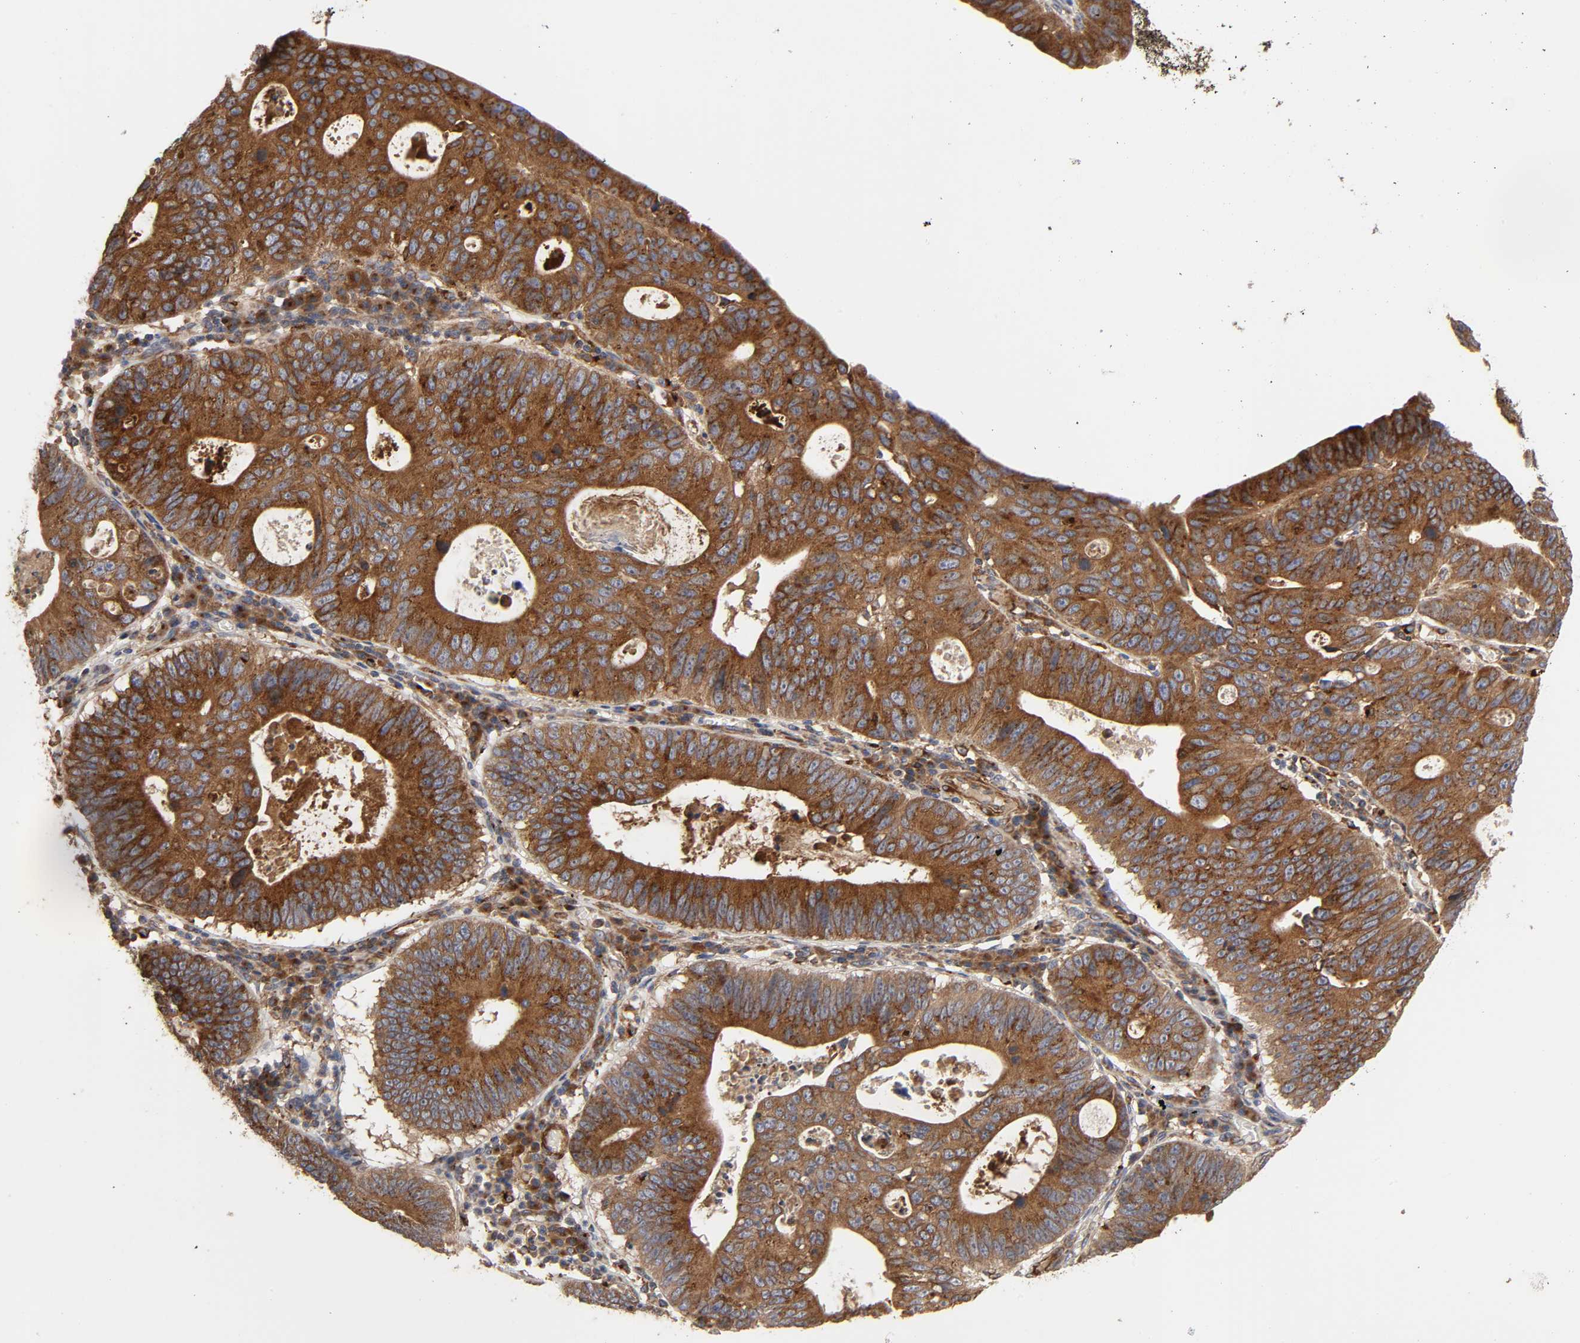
{"staining": {"intensity": "strong", "quantity": ">75%", "location": "cytoplasmic/membranous"}, "tissue": "stomach cancer", "cell_type": "Tumor cells", "image_type": "cancer", "snomed": [{"axis": "morphology", "description": "Adenocarcinoma, NOS"}, {"axis": "topography", "description": "Stomach"}], "caption": "Immunohistochemical staining of stomach cancer reveals high levels of strong cytoplasmic/membranous expression in approximately >75% of tumor cells.", "gene": "GNPTG", "patient": {"sex": "male", "age": 59}}